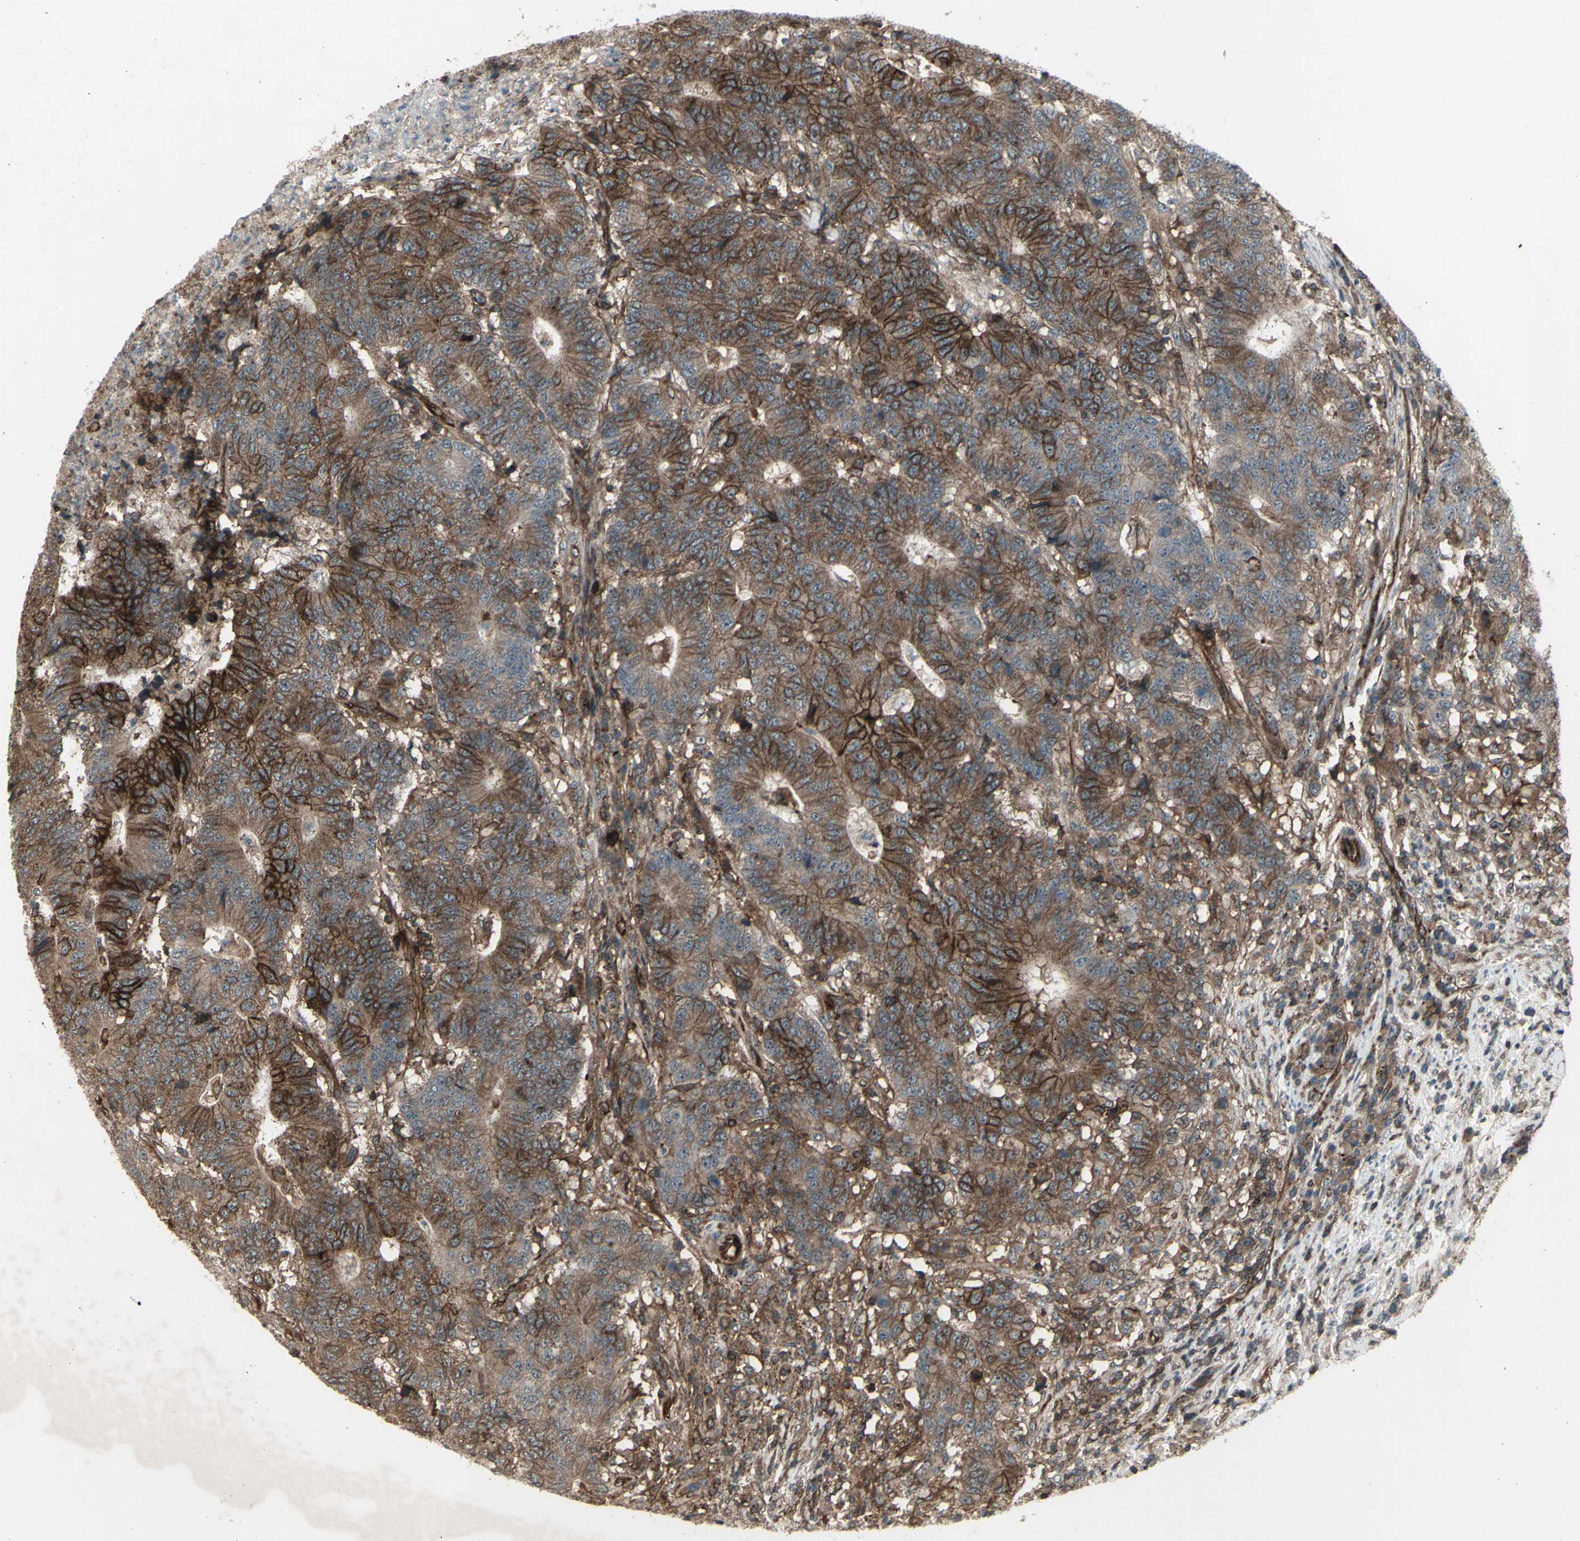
{"staining": {"intensity": "strong", "quantity": ">75%", "location": "cytoplasmic/membranous"}, "tissue": "colorectal cancer", "cell_type": "Tumor cells", "image_type": "cancer", "snomed": [{"axis": "morphology", "description": "Normal tissue, NOS"}, {"axis": "morphology", "description": "Adenocarcinoma, NOS"}, {"axis": "topography", "description": "Colon"}], "caption": "The immunohistochemical stain shows strong cytoplasmic/membranous staining in tumor cells of colorectal cancer (adenocarcinoma) tissue.", "gene": "FXYD5", "patient": {"sex": "female", "age": 75}}